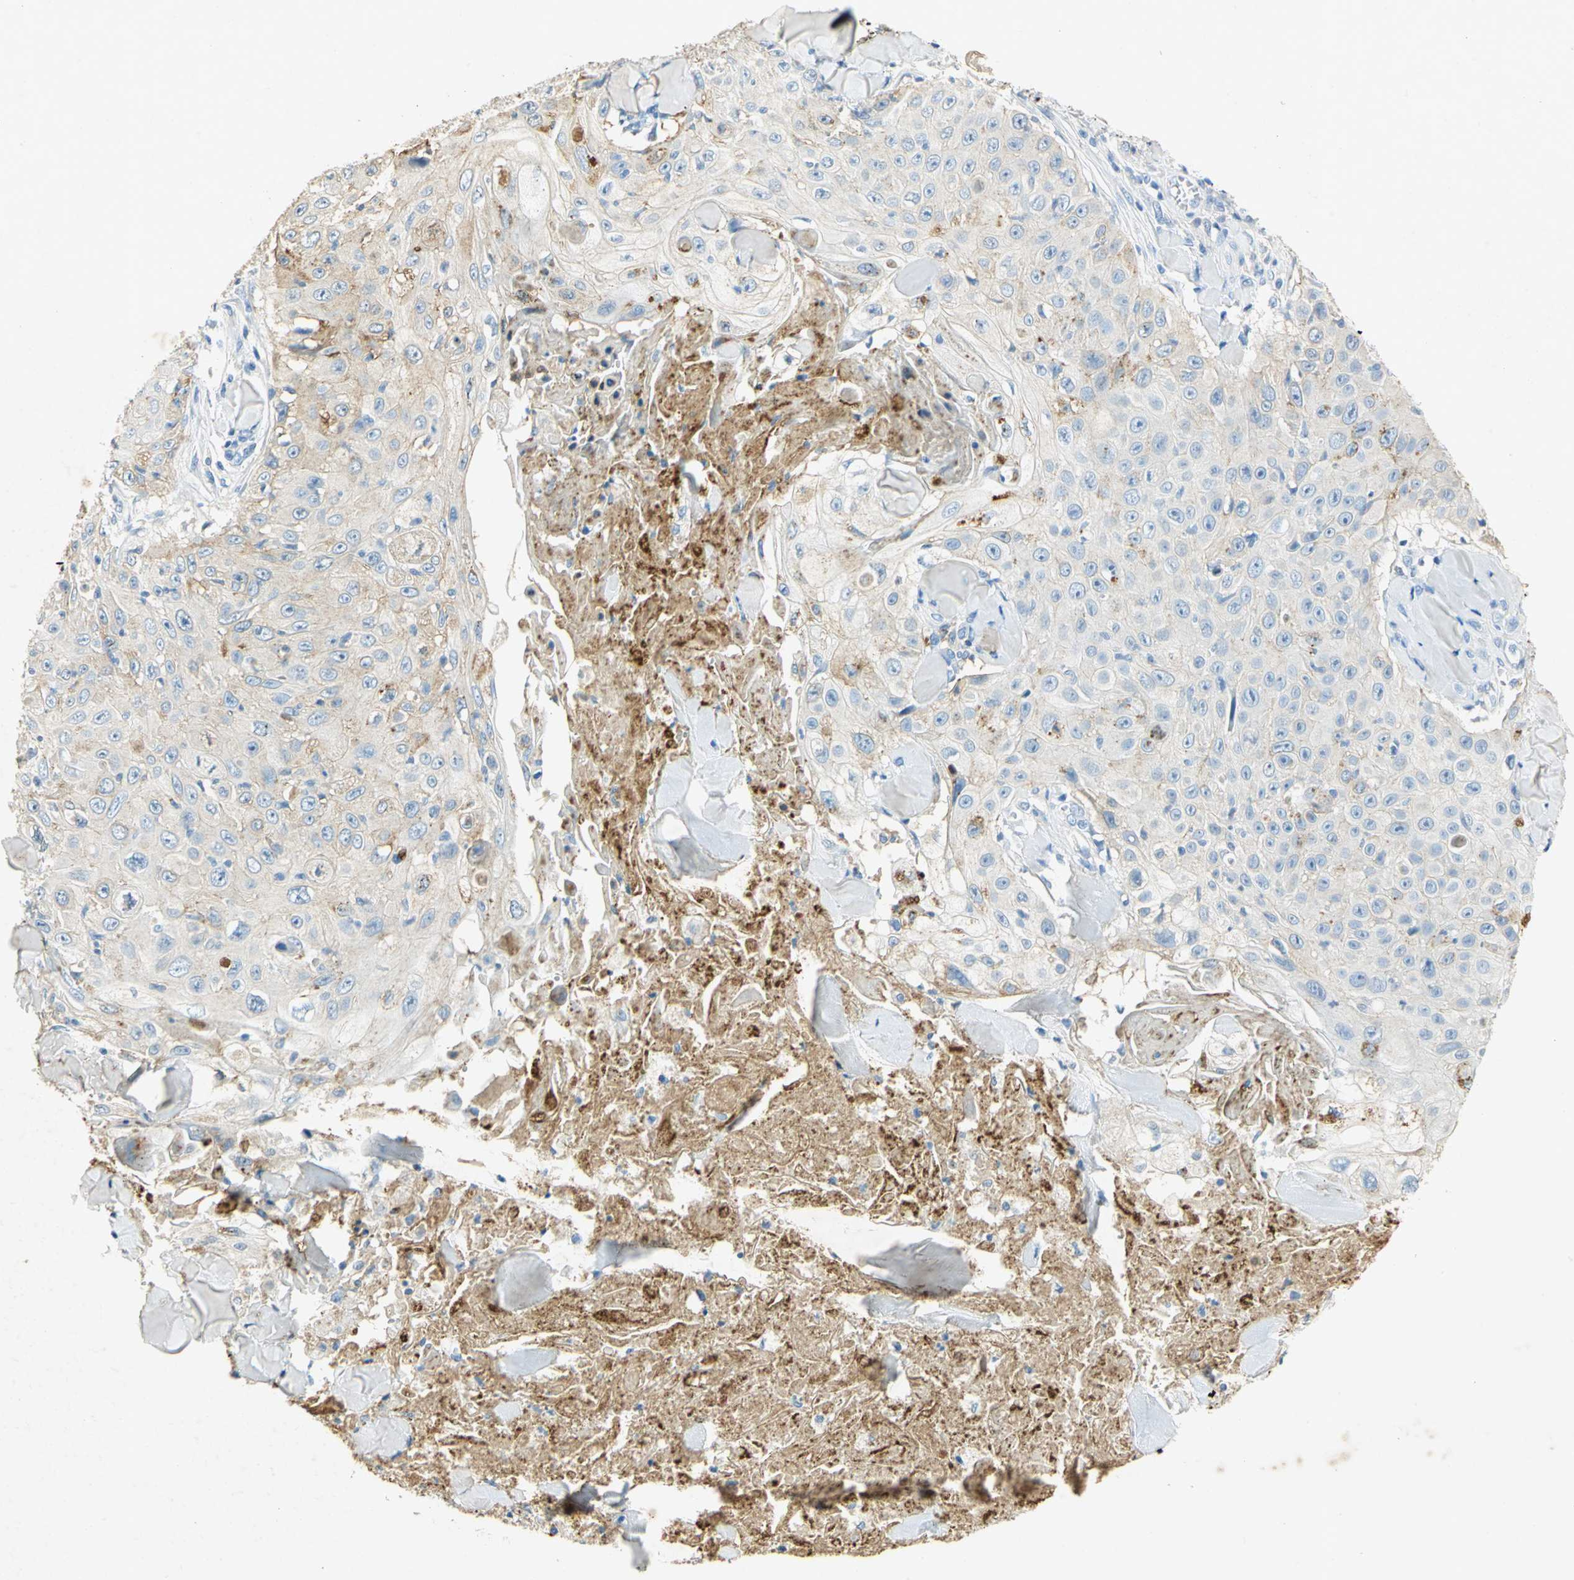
{"staining": {"intensity": "weak", "quantity": "<25%", "location": "cytoplasmic/membranous"}, "tissue": "skin cancer", "cell_type": "Tumor cells", "image_type": "cancer", "snomed": [{"axis": "morphology", "description": "Squamous cell carcinoma, NOS"}, {"axis": "topography", "description": "Skin"}], "caption": "This is an immunohistochemistry (IHC) histopathology image of skin cancer (squamous cell carcinoma). There is no positivity in tumor cells.", "gene": "ANXA4", "patient": {"sex": "male", "age": 86}}